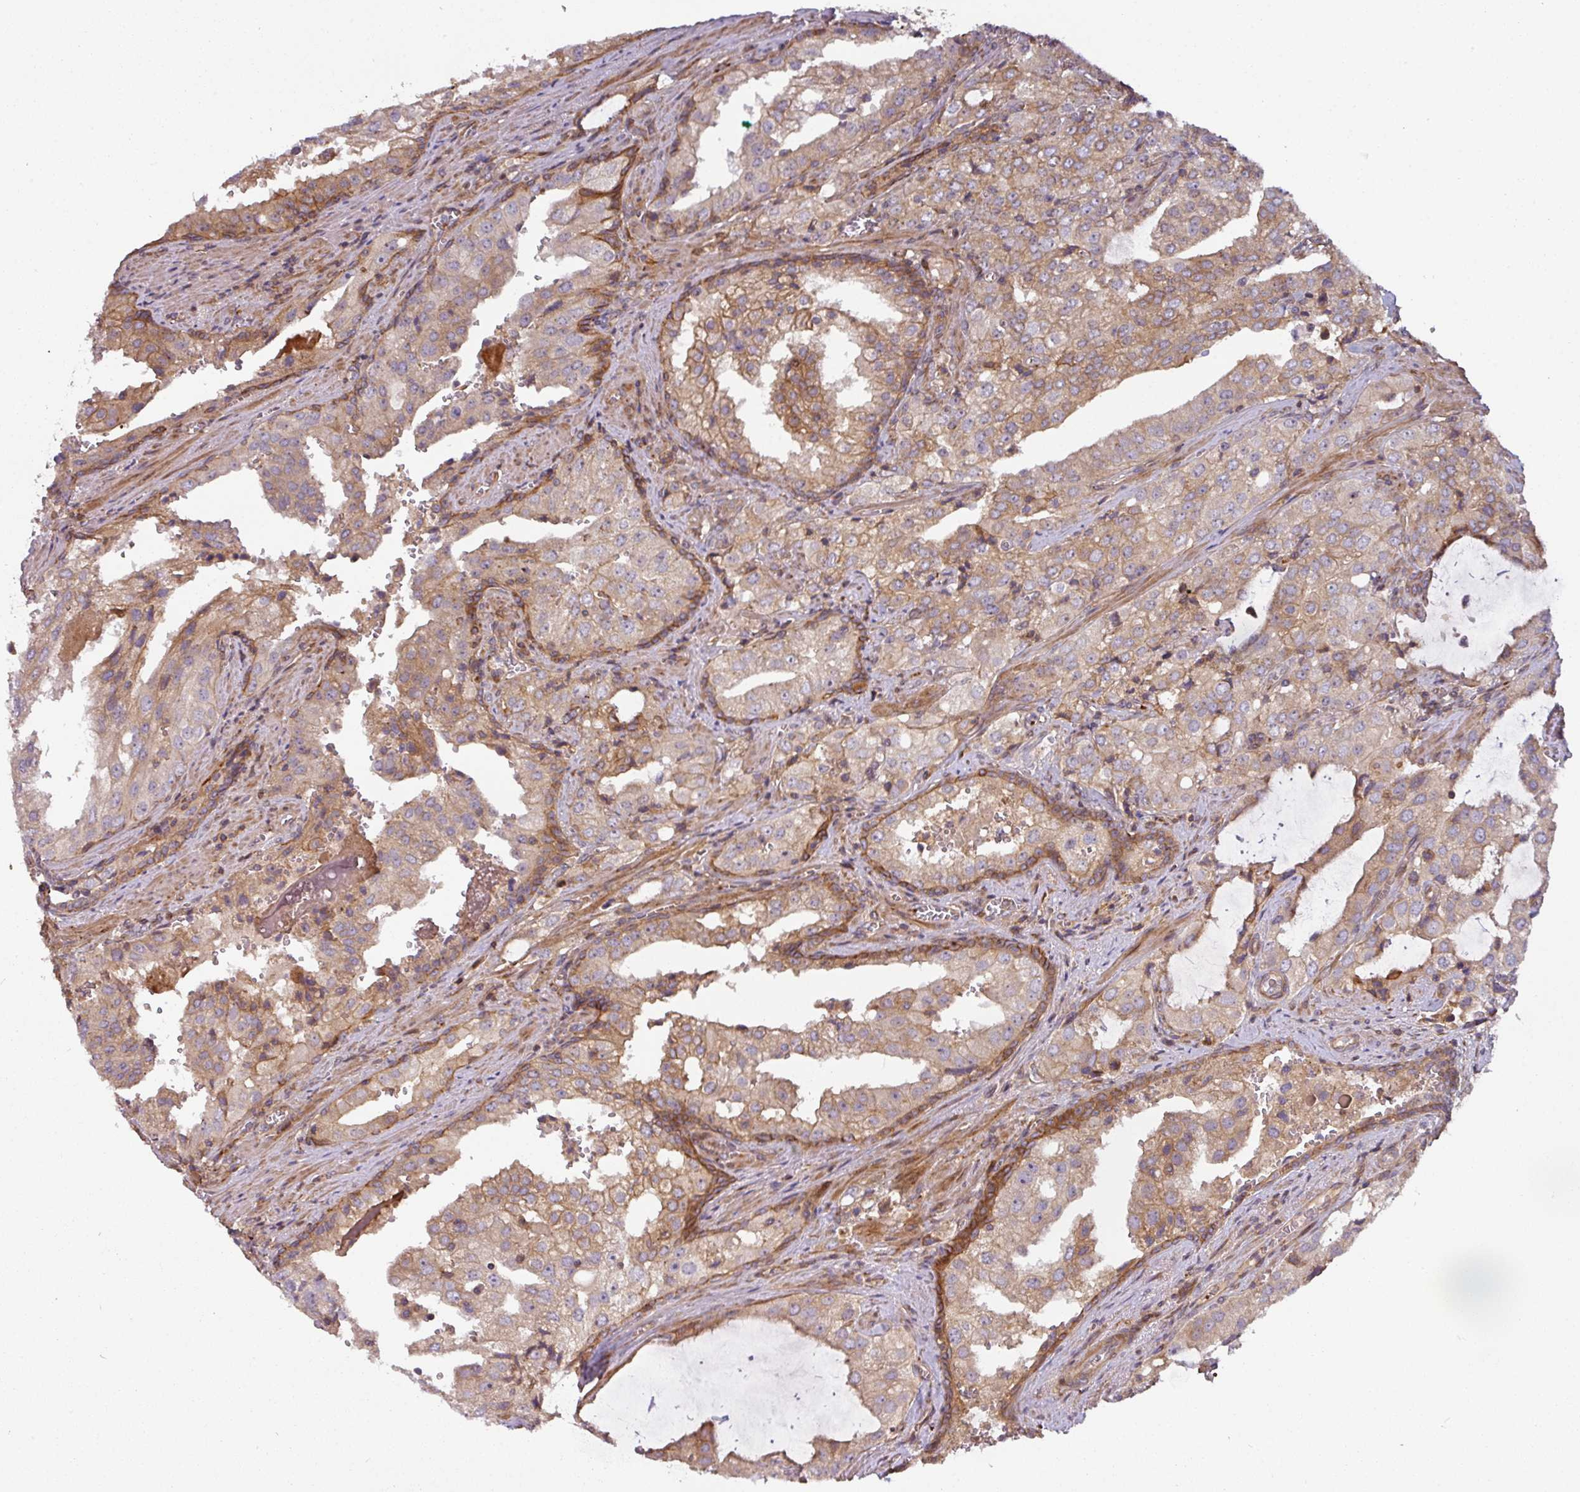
{"staining": {"intensity": "moderate", "quantity": ">75%", "location": "cytoplasmic/membranous"}, "tissue": "prostate cancer", "cell_type": "Tumor cells", "image_type": "cancer", "snomed": [{"axis": "morphology", "description": "Adenocarcinoma, High grade"}, {"axis": "topography", "description": "Prostate"}], "caption": "Protein analysis of prostate cancer (high-grade adenocarcinoma) tissue demonstrates moderate cytoplasmic/membranous staining in about >75% of tumor cells.", "gene": "CASP2", "patient": {"sex": "male", "age": 68}}